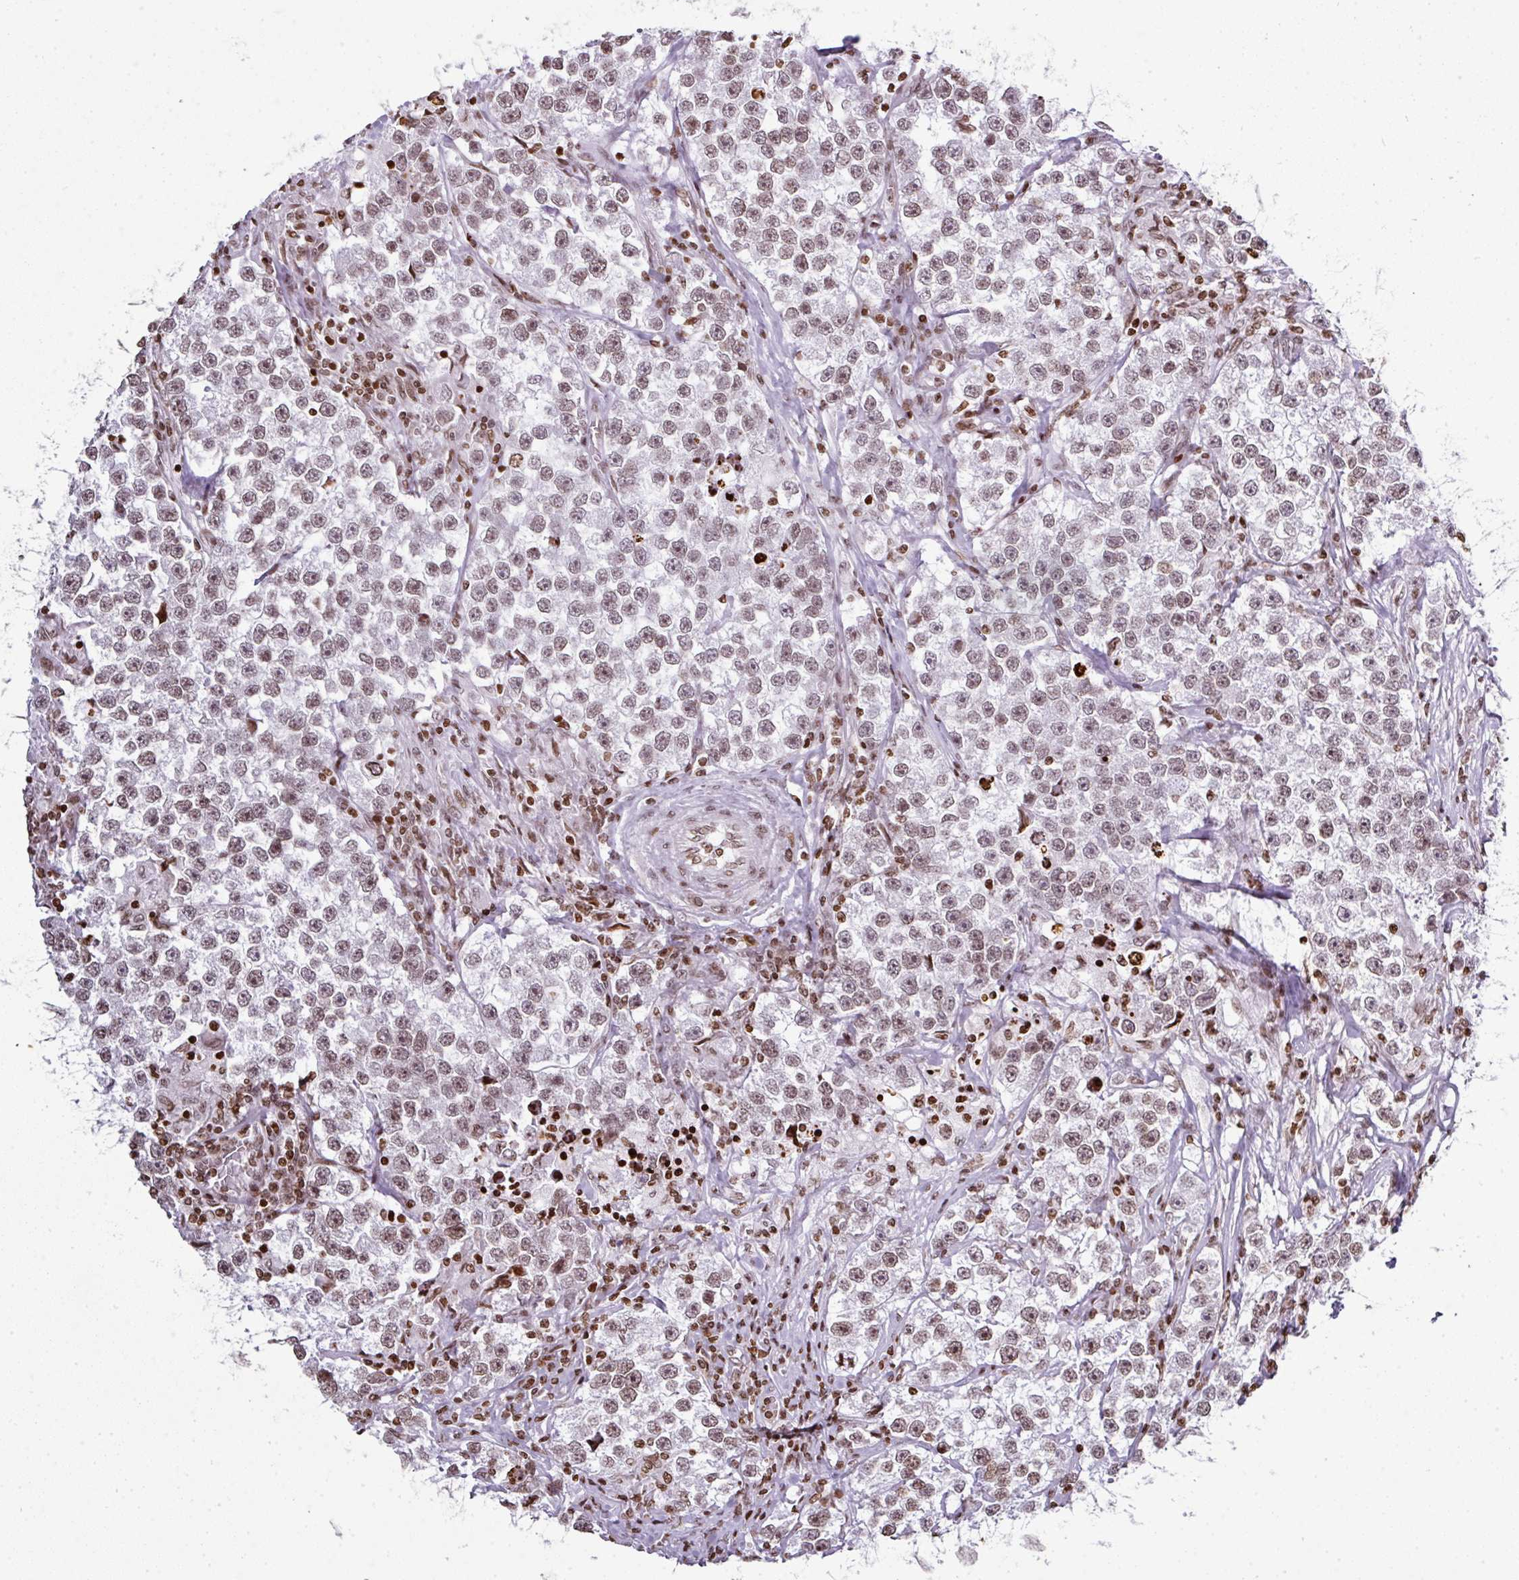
{"staining": {"intensity": "moderate", "quantity": ">75%", "location": "nuclear"}, "tissue": "testis cancer", "cell_type": "Tumor cells", "image_type": "cancer", "snomed": [{"axis": "morphology", "description": "Seminoma, NOS"}, {"axis": "topography", "description": "Testis"}], "caption": "Human testis seminoma stained with a protein marker exhibits moderate staining in tumor cells.", "gene": "RASL11A", "patient": {"sex": "male", "age": 46}}